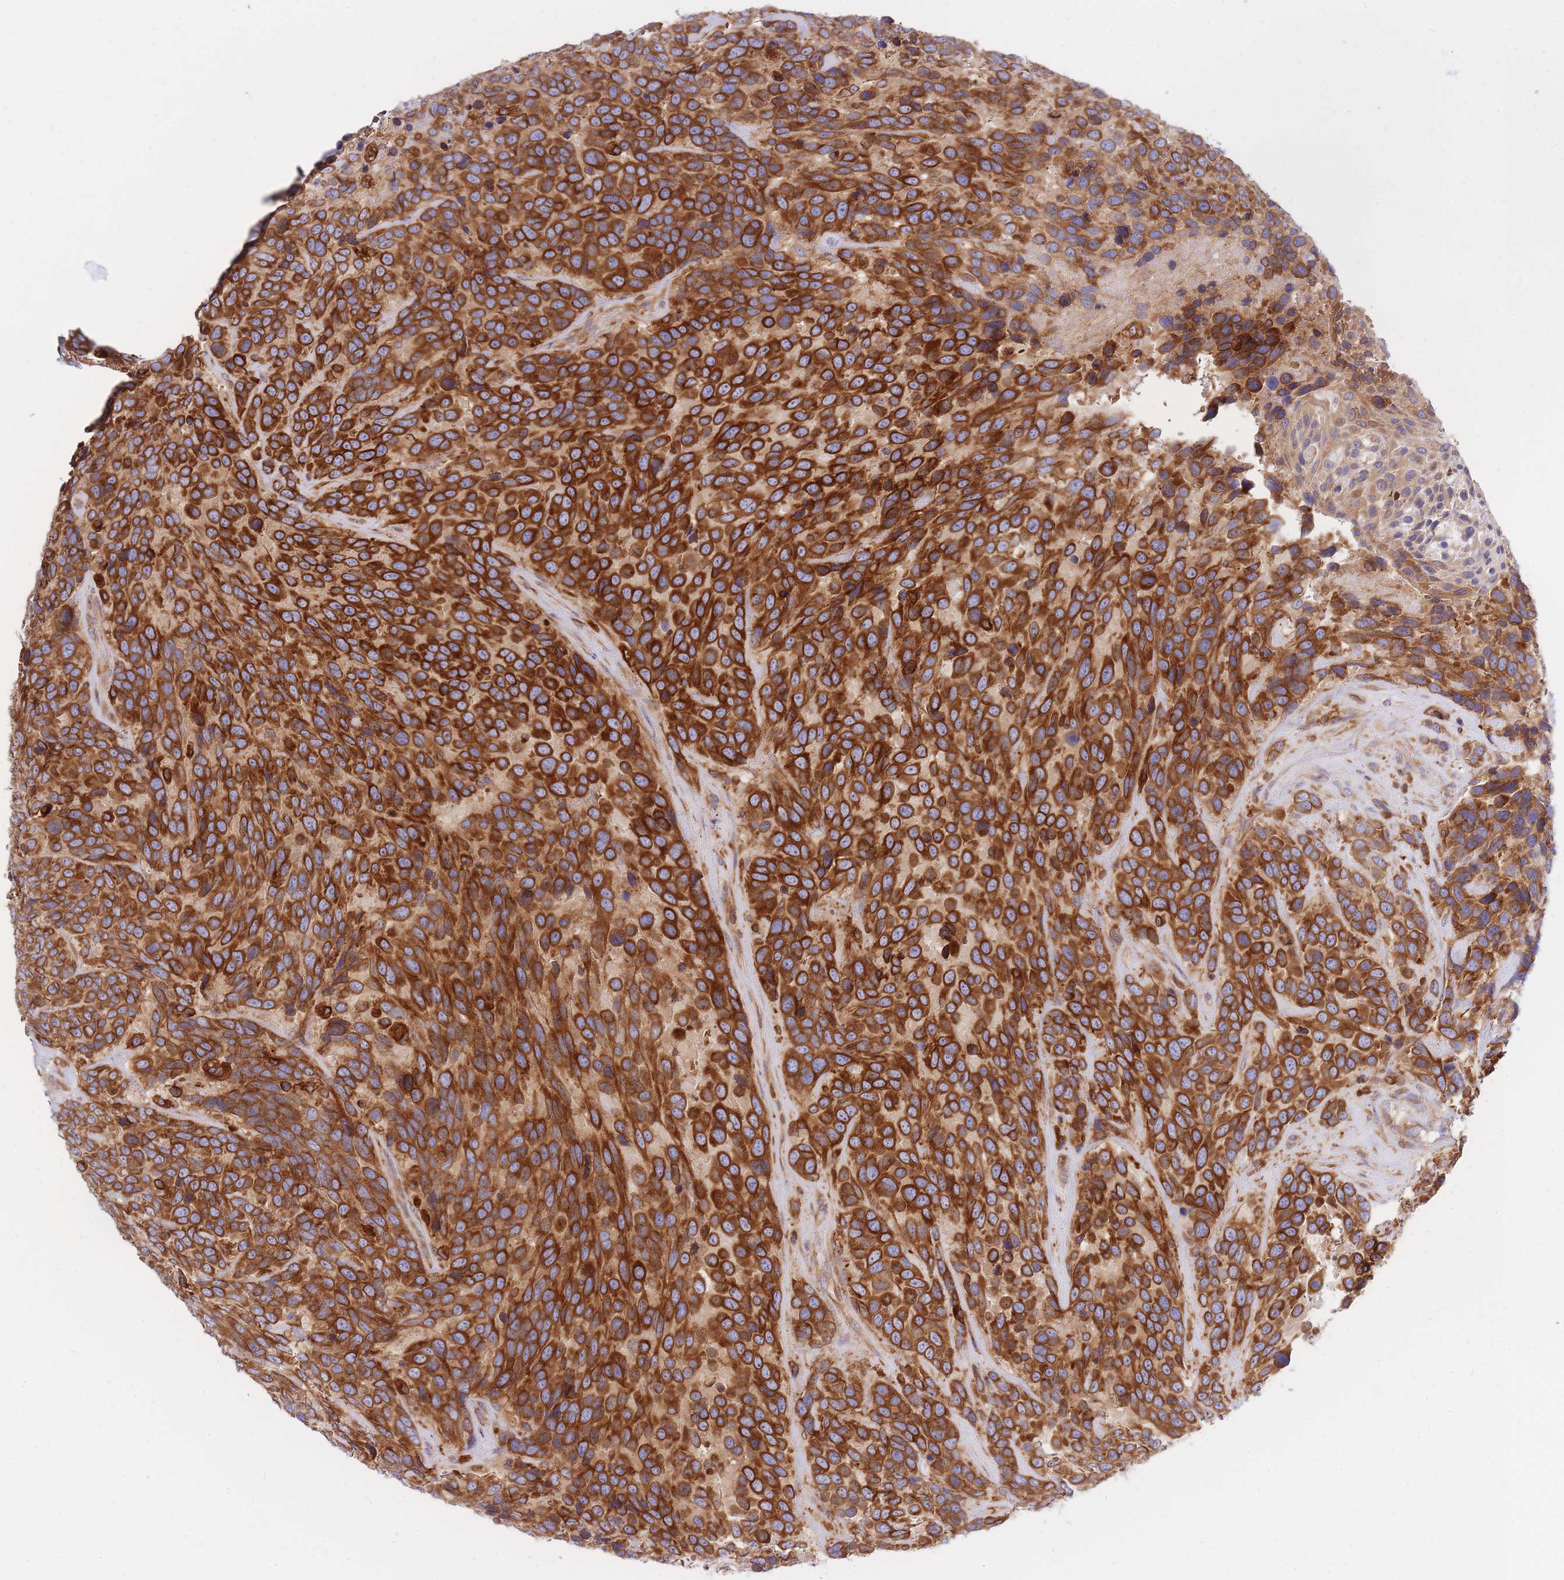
{"staining": {"intensity": "strong", "quantity": ">75%", "location": "cytoplasmic/membranous"}, "tissue": "urothelial cancer", "cell_type": "Tumor cells", "image_type": "cancer", "snomed": [{"axis": "morphology", "description": "Urothelial carcinoma, High grade"}, {"axis": "topography", "description": "Urinary bladder"}], "caption": "A high amount of strong cytoplasmic/membranous positivity is appreciated in about >75% of tumor cells in urothelial carcinoma (high-grade) tissue.", "gene": "REM1", "patient": {"sex": "female", "age": 70}}